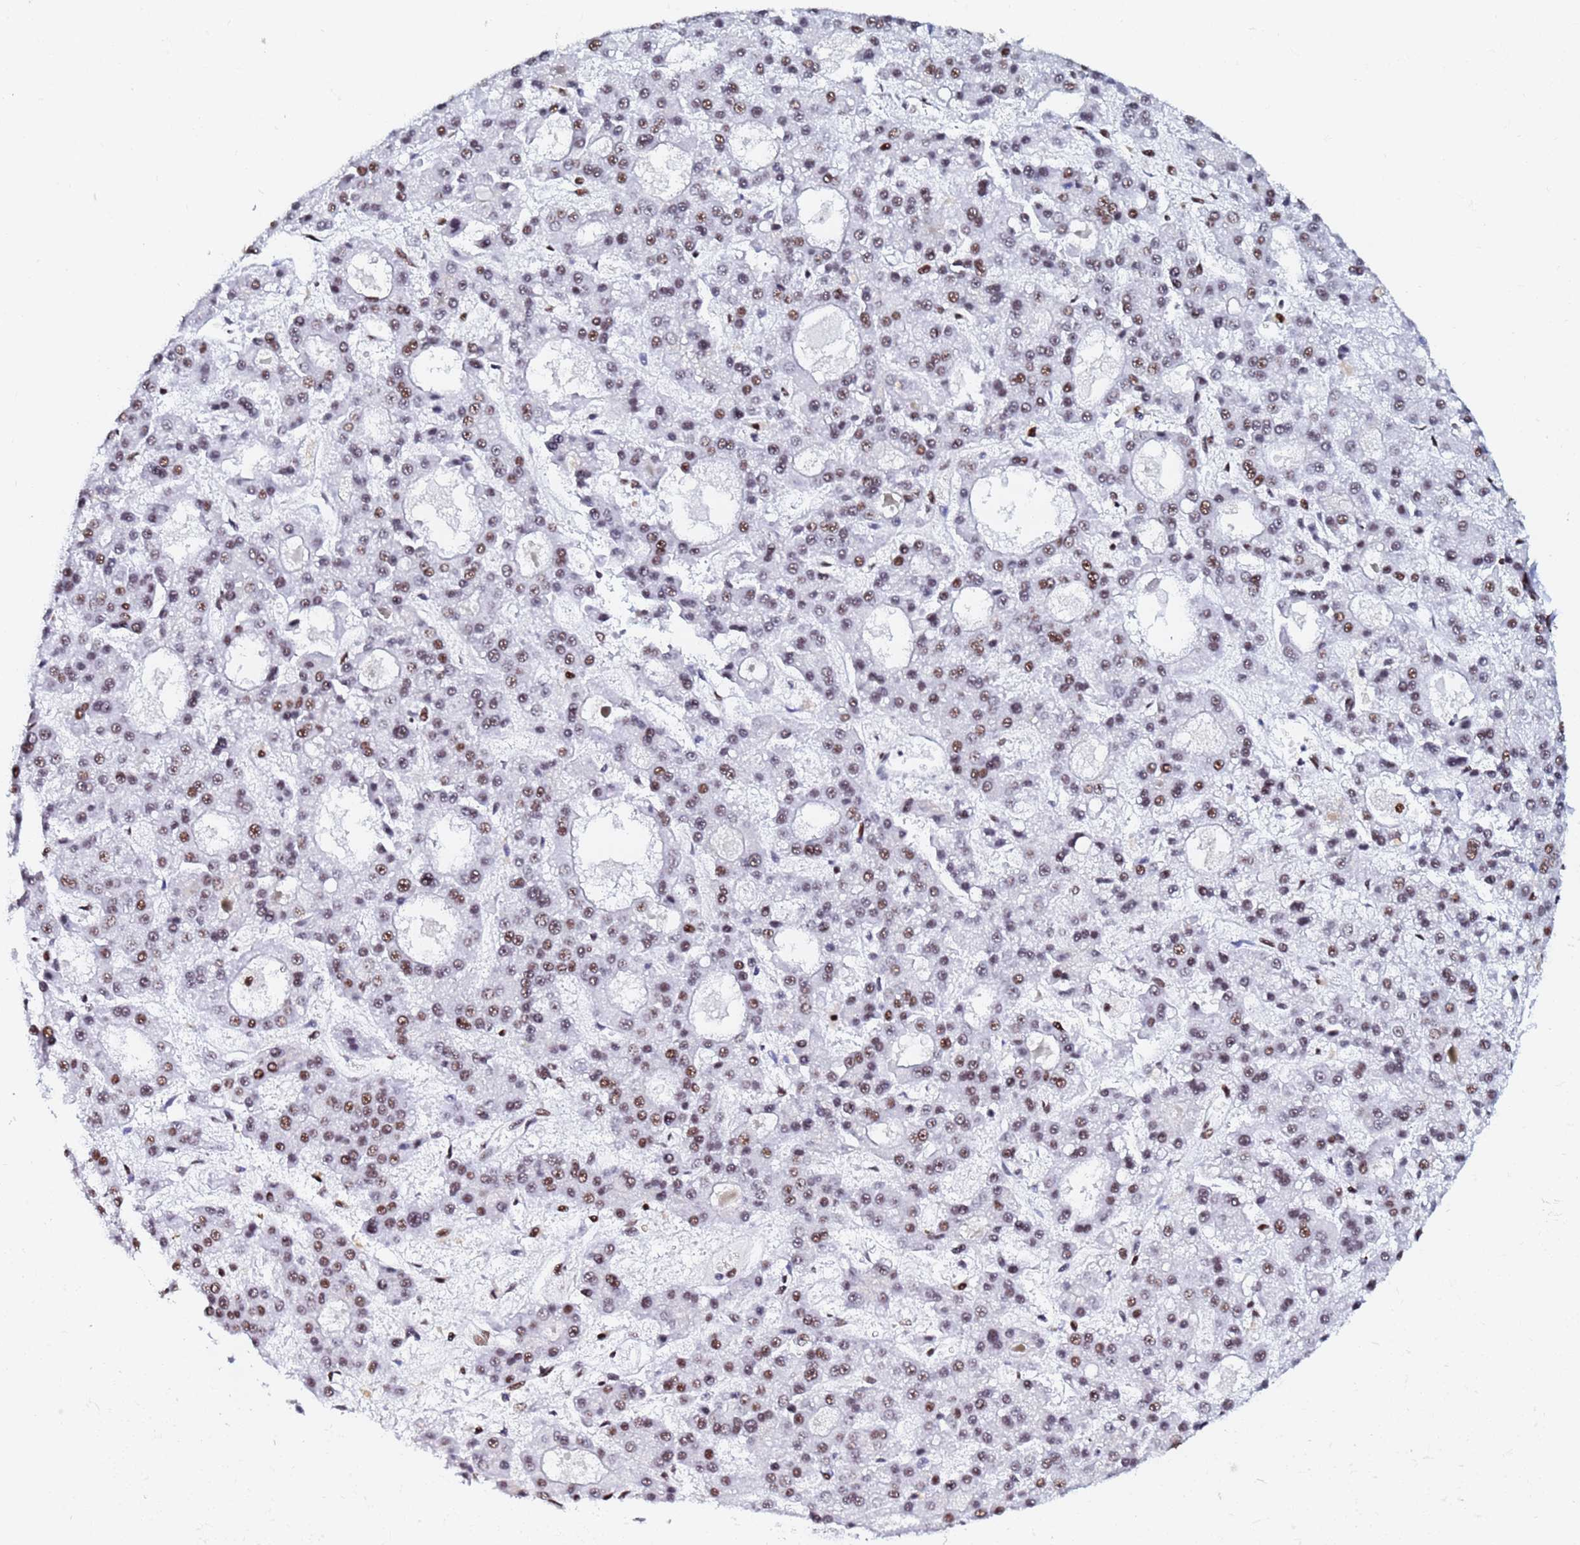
{"staining": {"intensity": "moderate", "quantity": "25%-75%", "location": "nuclear"}, "tissue": "liver cancer", "cell_type": "Tumor cells", "image_type": "cancer", "snomed": [{"axis": "morphology", "description": "Carcinoma, Hepatocellular, NOS"}, {"axis": "topography", "description": "Liver"}], "caption": "Brown immunohistochemical staining in human liver cancer (hepatocellular carcinoma) shows moderate nuclear positivity in approximately 25%-75% of tumor cells. (DAB = brown stain, brightfield microscopy at high magnification).", "gene": "SNRPA1", "patient": {"sex": "male", "age": 70}}